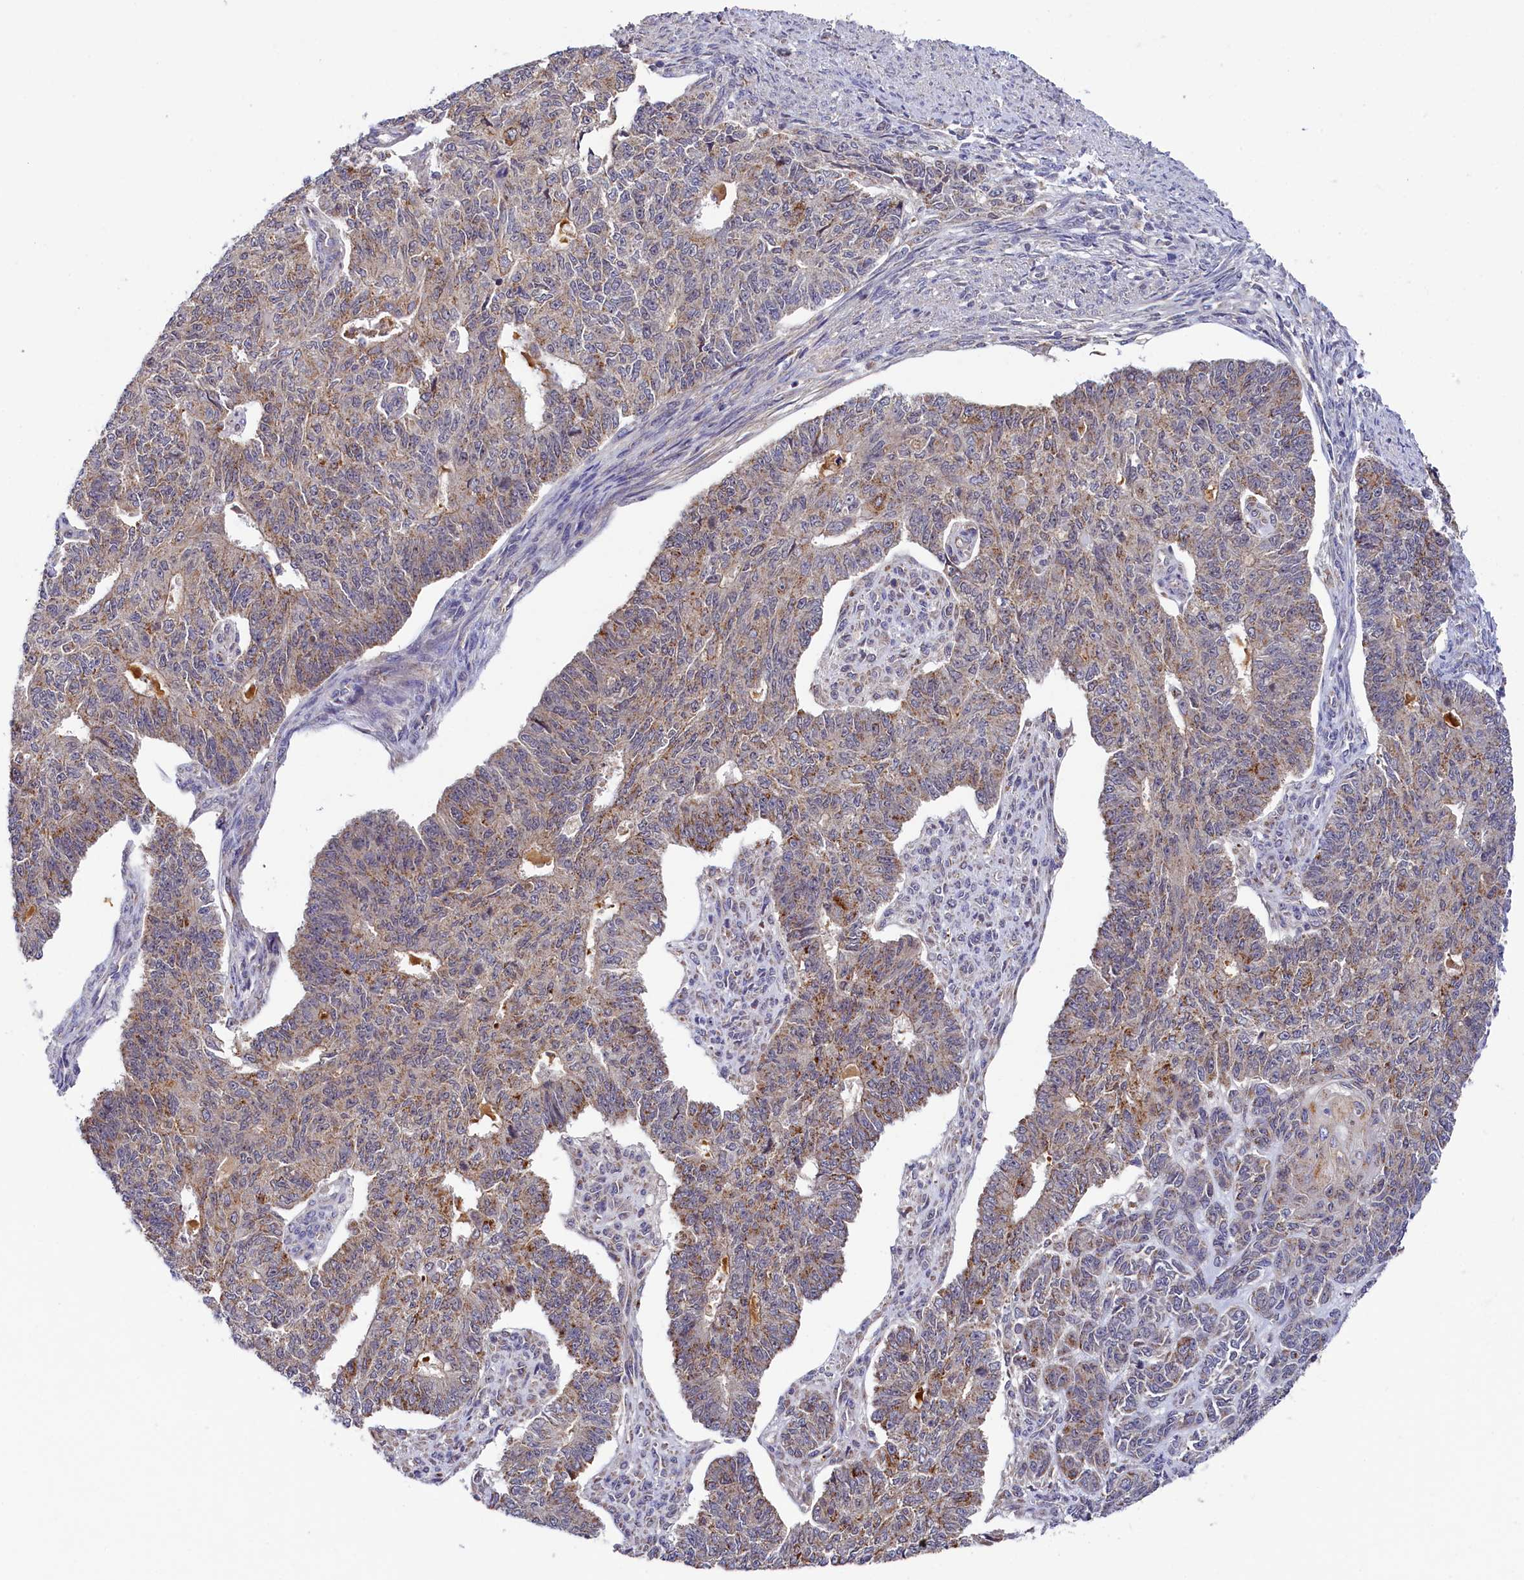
{"staining": {"intensity": "moderate", "quantity": ">75%", "location": "cytoplasmic/membranous"}, "tissue": "endometrial cancer", "cell_type": "Tumor cells", "image_type": "cancer", "snomed": [{"axis": "morphology", "description": "Adenocarcinoma, NOS"}, {"axis": "topography", "description": "Endometrium"}], "caption": "Immunohistochemical staining of human endometrial adenocarcinoma shows moderate cytoplasmic/membranous protein positivity in approximately >75% of tumor cells. The staining was performed using DAB, with brown indicating positive protein expression. Nuclei are stained blue with hematoxylin.", "gene": "SPINK9", "patient": {"sex": "female", "age": 32}}